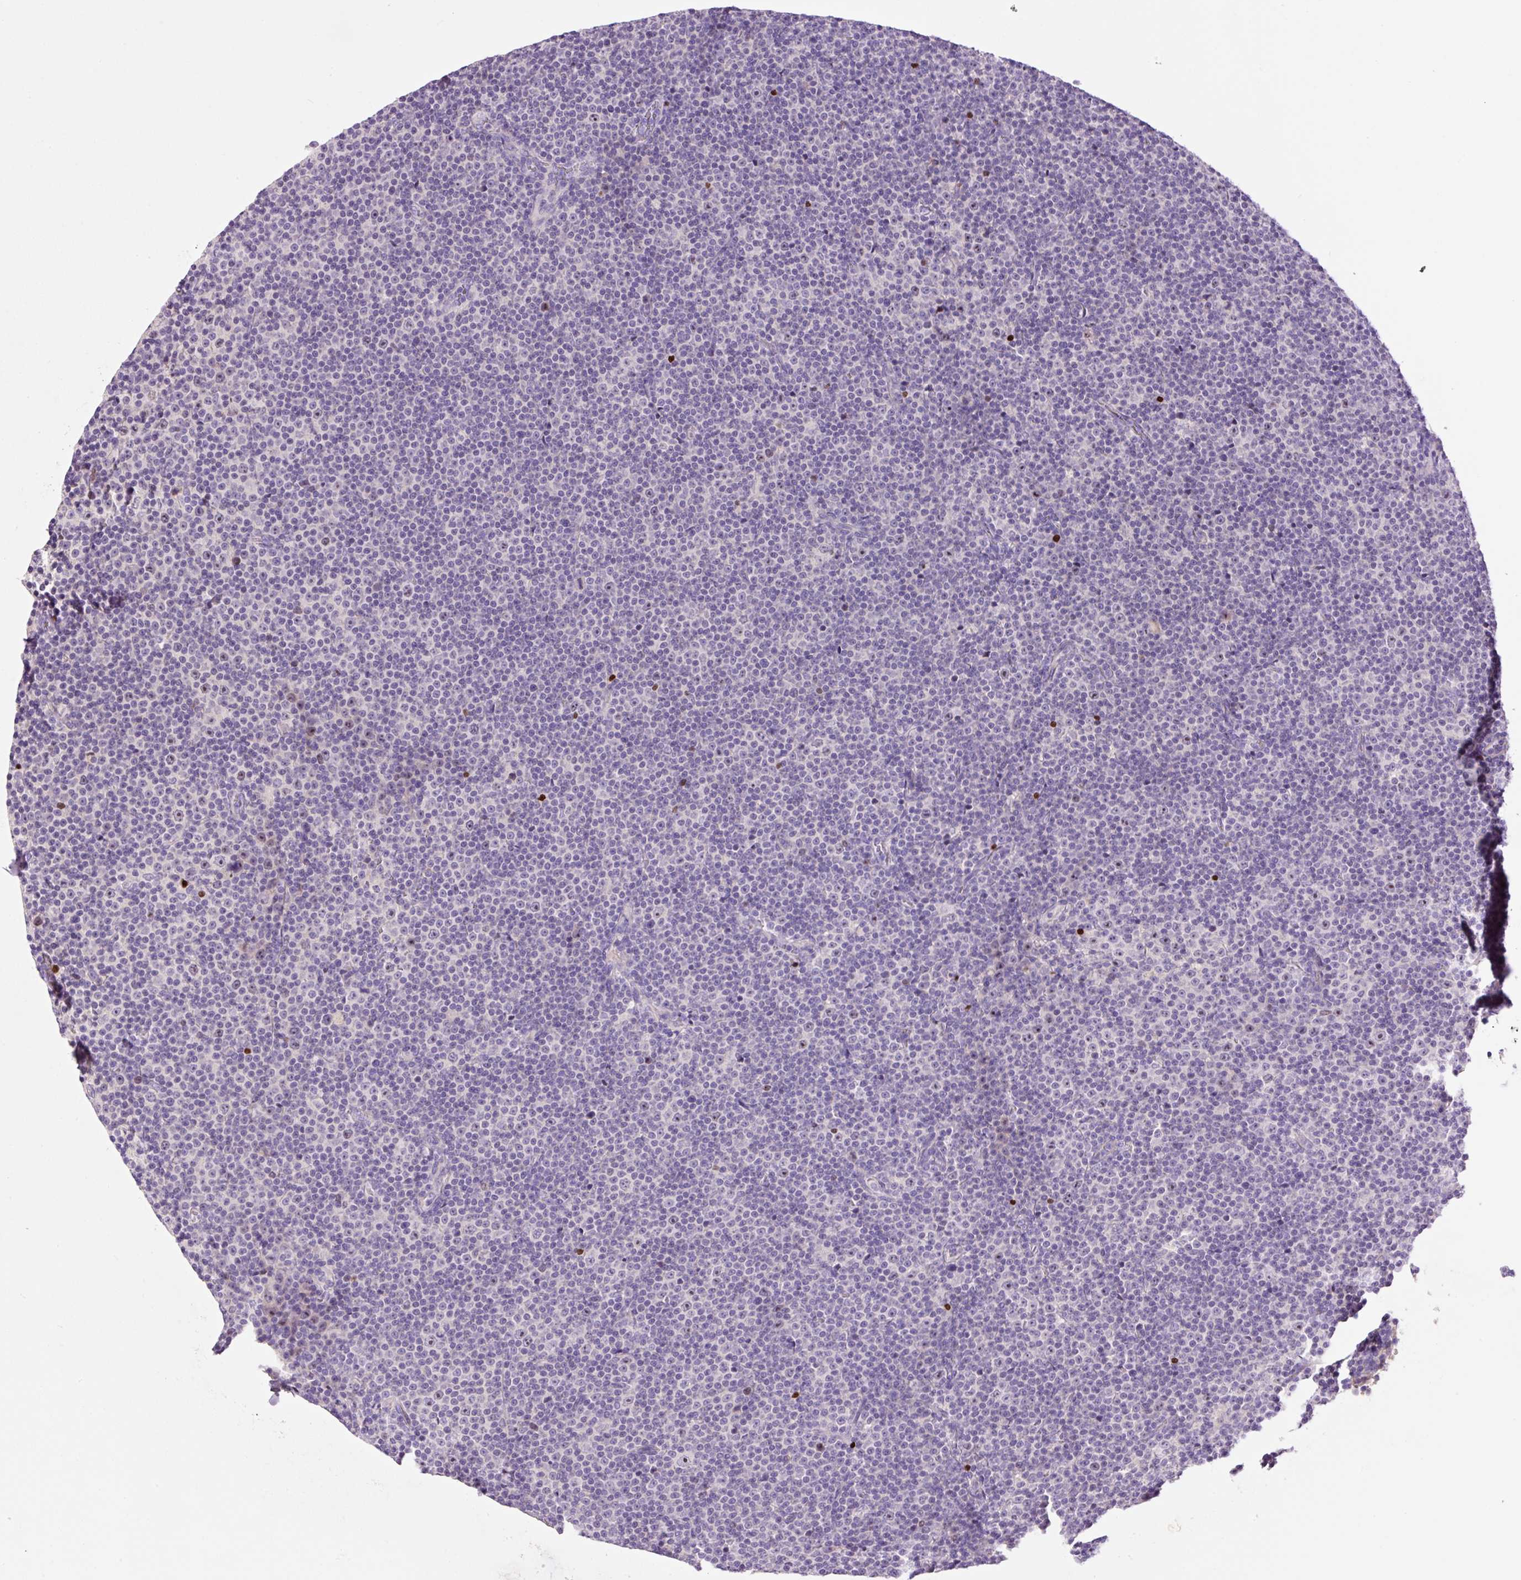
{"staining": {"intensity": "negative", "quantity": "none", "location": "none"}, "tissue": "lymphoma", "cell_type": "Tumor cells", "image_type": "cancer", "snomed": [{"axis": "morphology", "description": "Malignant lymphoma, non-Hodgkin's type, Low grade"}, {"axis": "topography", "description": "Lymph node"}], "caption": "Micrograph shows no significant protein staining in tumor cells of lymphoma.", "gene": "DPPA4", "patient": {"sex": "female", "age": 67}}